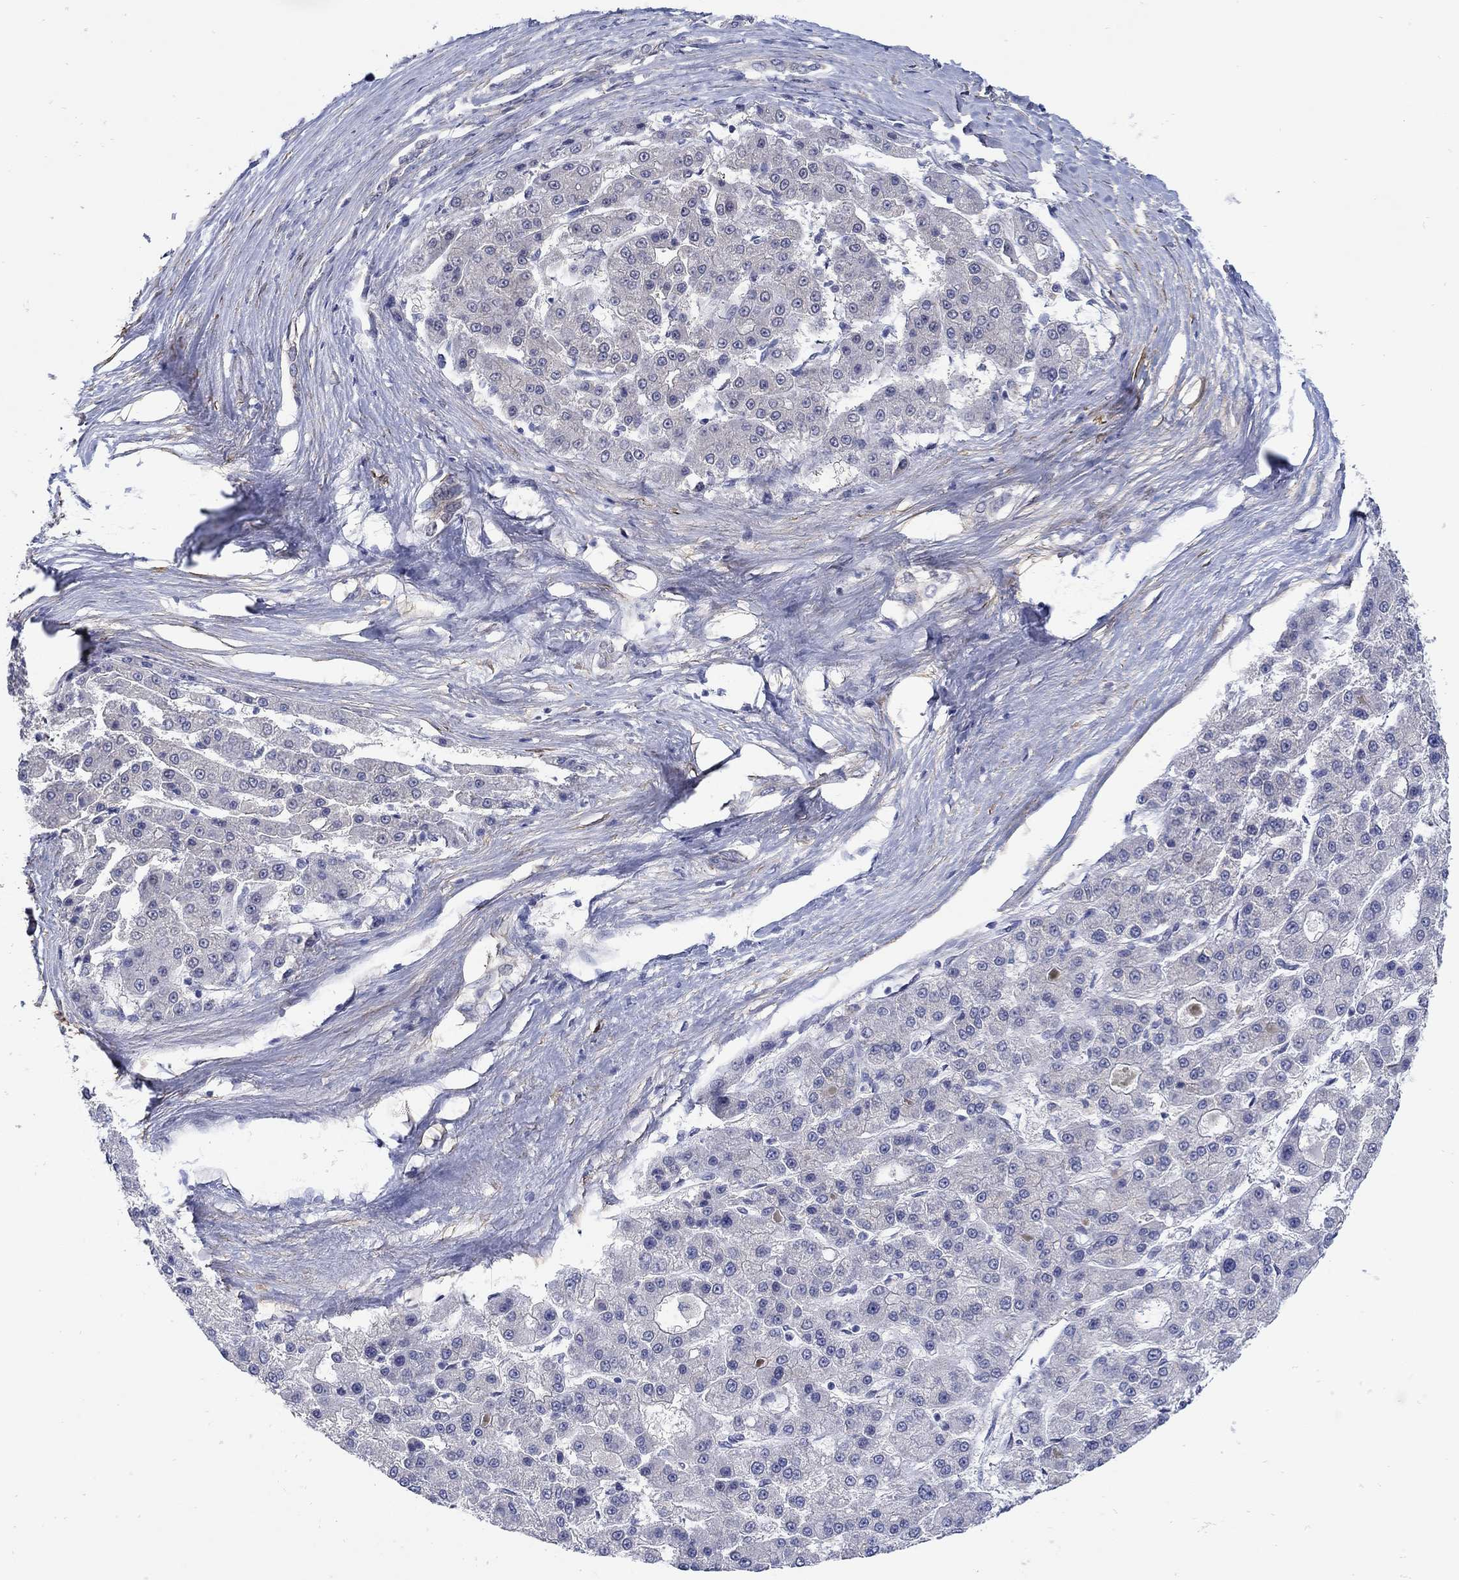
{"staining": {"intensity": "negative", "quantity": "none", "location": "none"}, "tissue": "liver cancer", "cell_type": "Tumor cells", "image_type": "cancer", "snomed": [{"axis": "morphology", "description": "Carcinoma, Hepatocellular, NOS"}, {"axis": "topography", "description": "Liver"}], "caption": "An immunohistochemistry (IHC) photomicrograph of liver cancer is shown. There is no staining in tumor cells of liver cancer. The staining was performed using DAB to visualize the protein expression in brown, while the nuclei were stained in blue with hematoxylin (Magnification: 20x).", "gene": "SCN7A", "patient": {"sex": "male", "age": 70}}